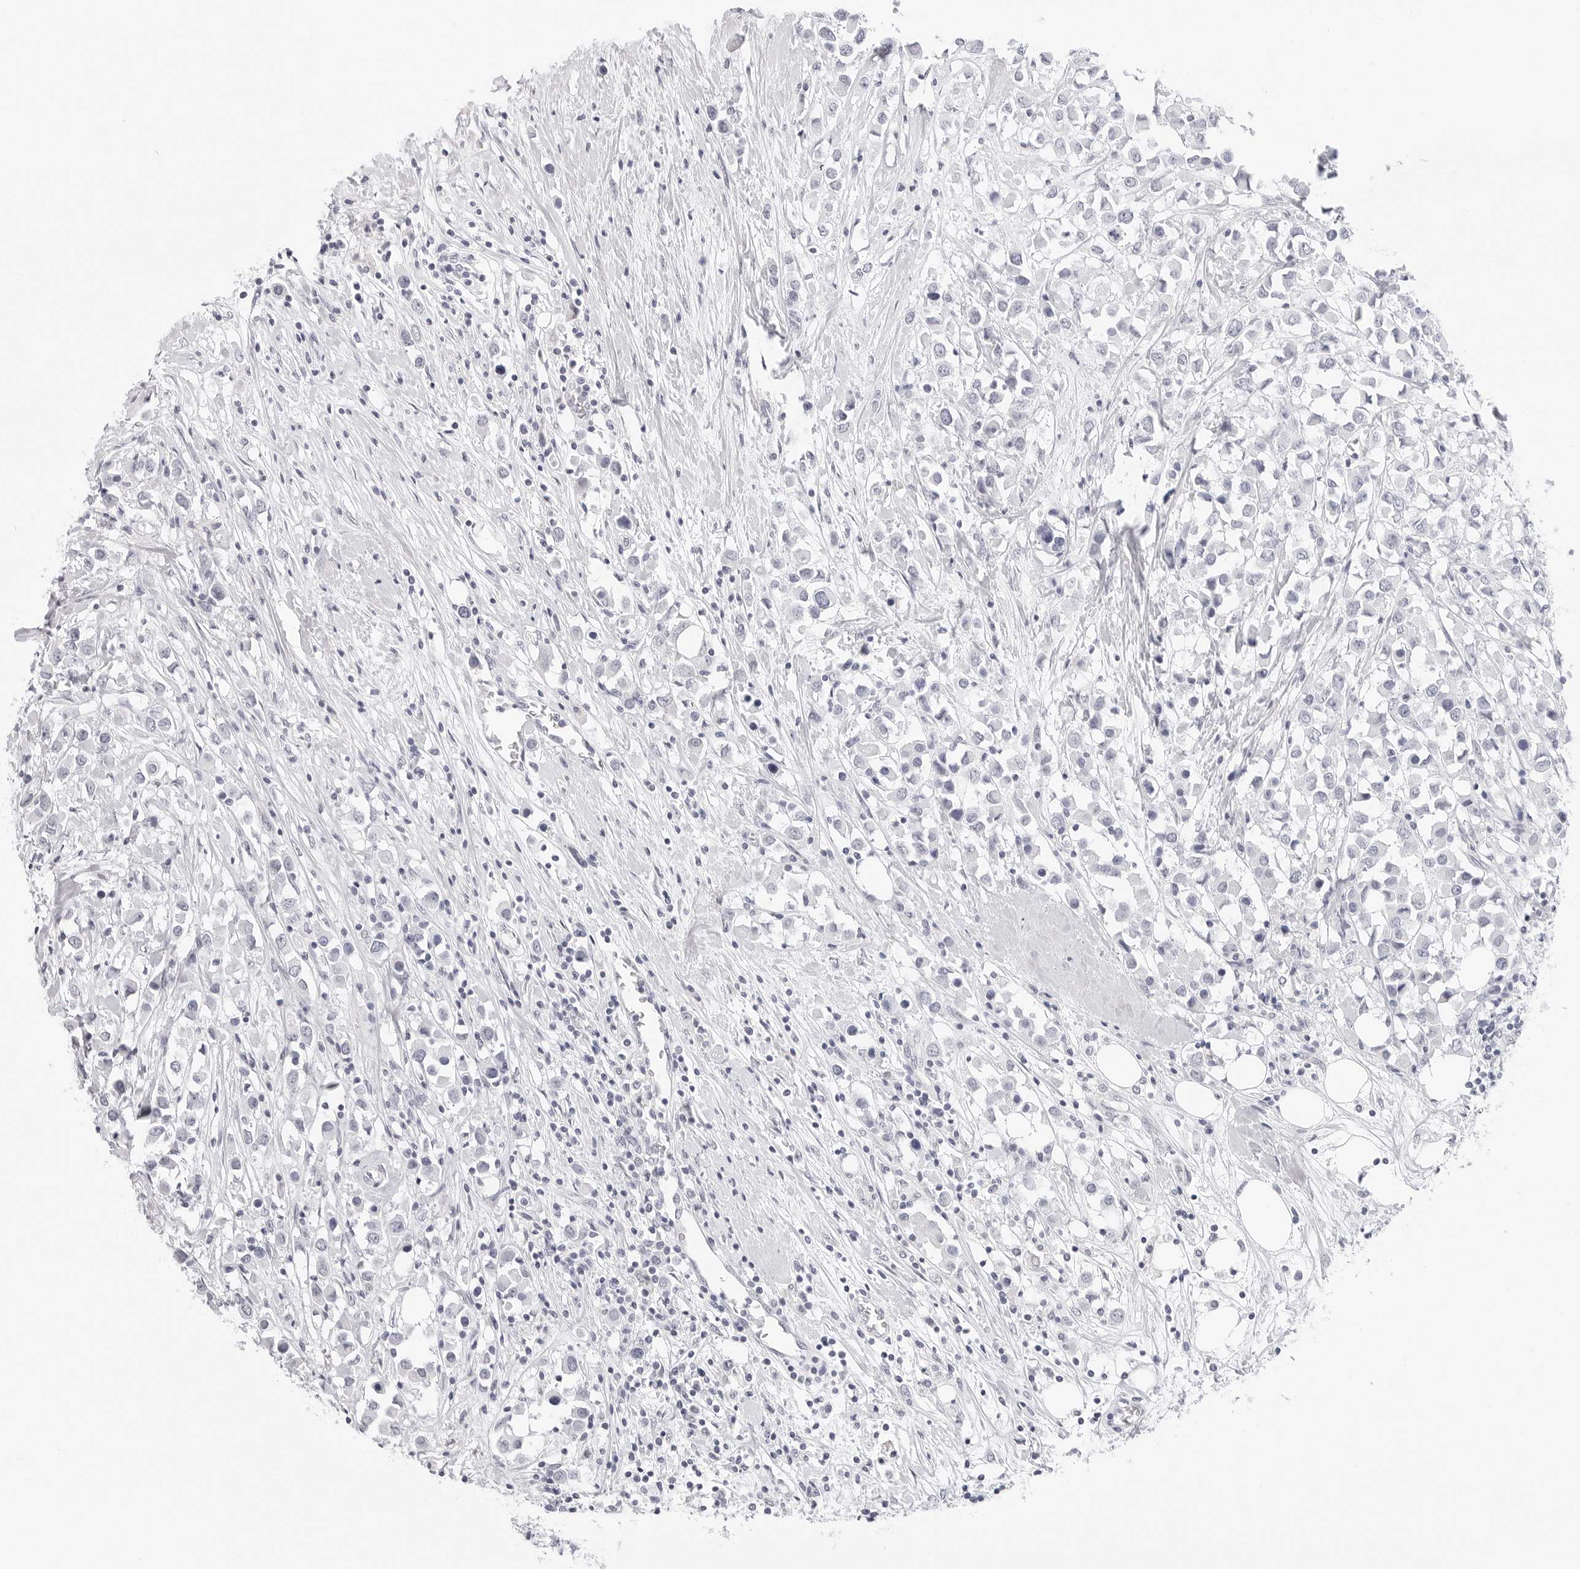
{"staining": {"intensity": "negative", "quantity": "none", "location": "none"}, "tissue": "breast cancer", "cell_type": "Tumor cells", "image_type": "cancer", "snomed": [{"axis": "morphology", "description": "Duct carcinoma"}, {"axis": "topography", "description": "Breast"}], "caption": "Immunohistochemistry (IHC) micrograph of human breast cancer stained for a protein (brown), which shows no staining in tumor cells.", "gene": "HMGCS2", "patient": {"sex": "female", "age": 61}}